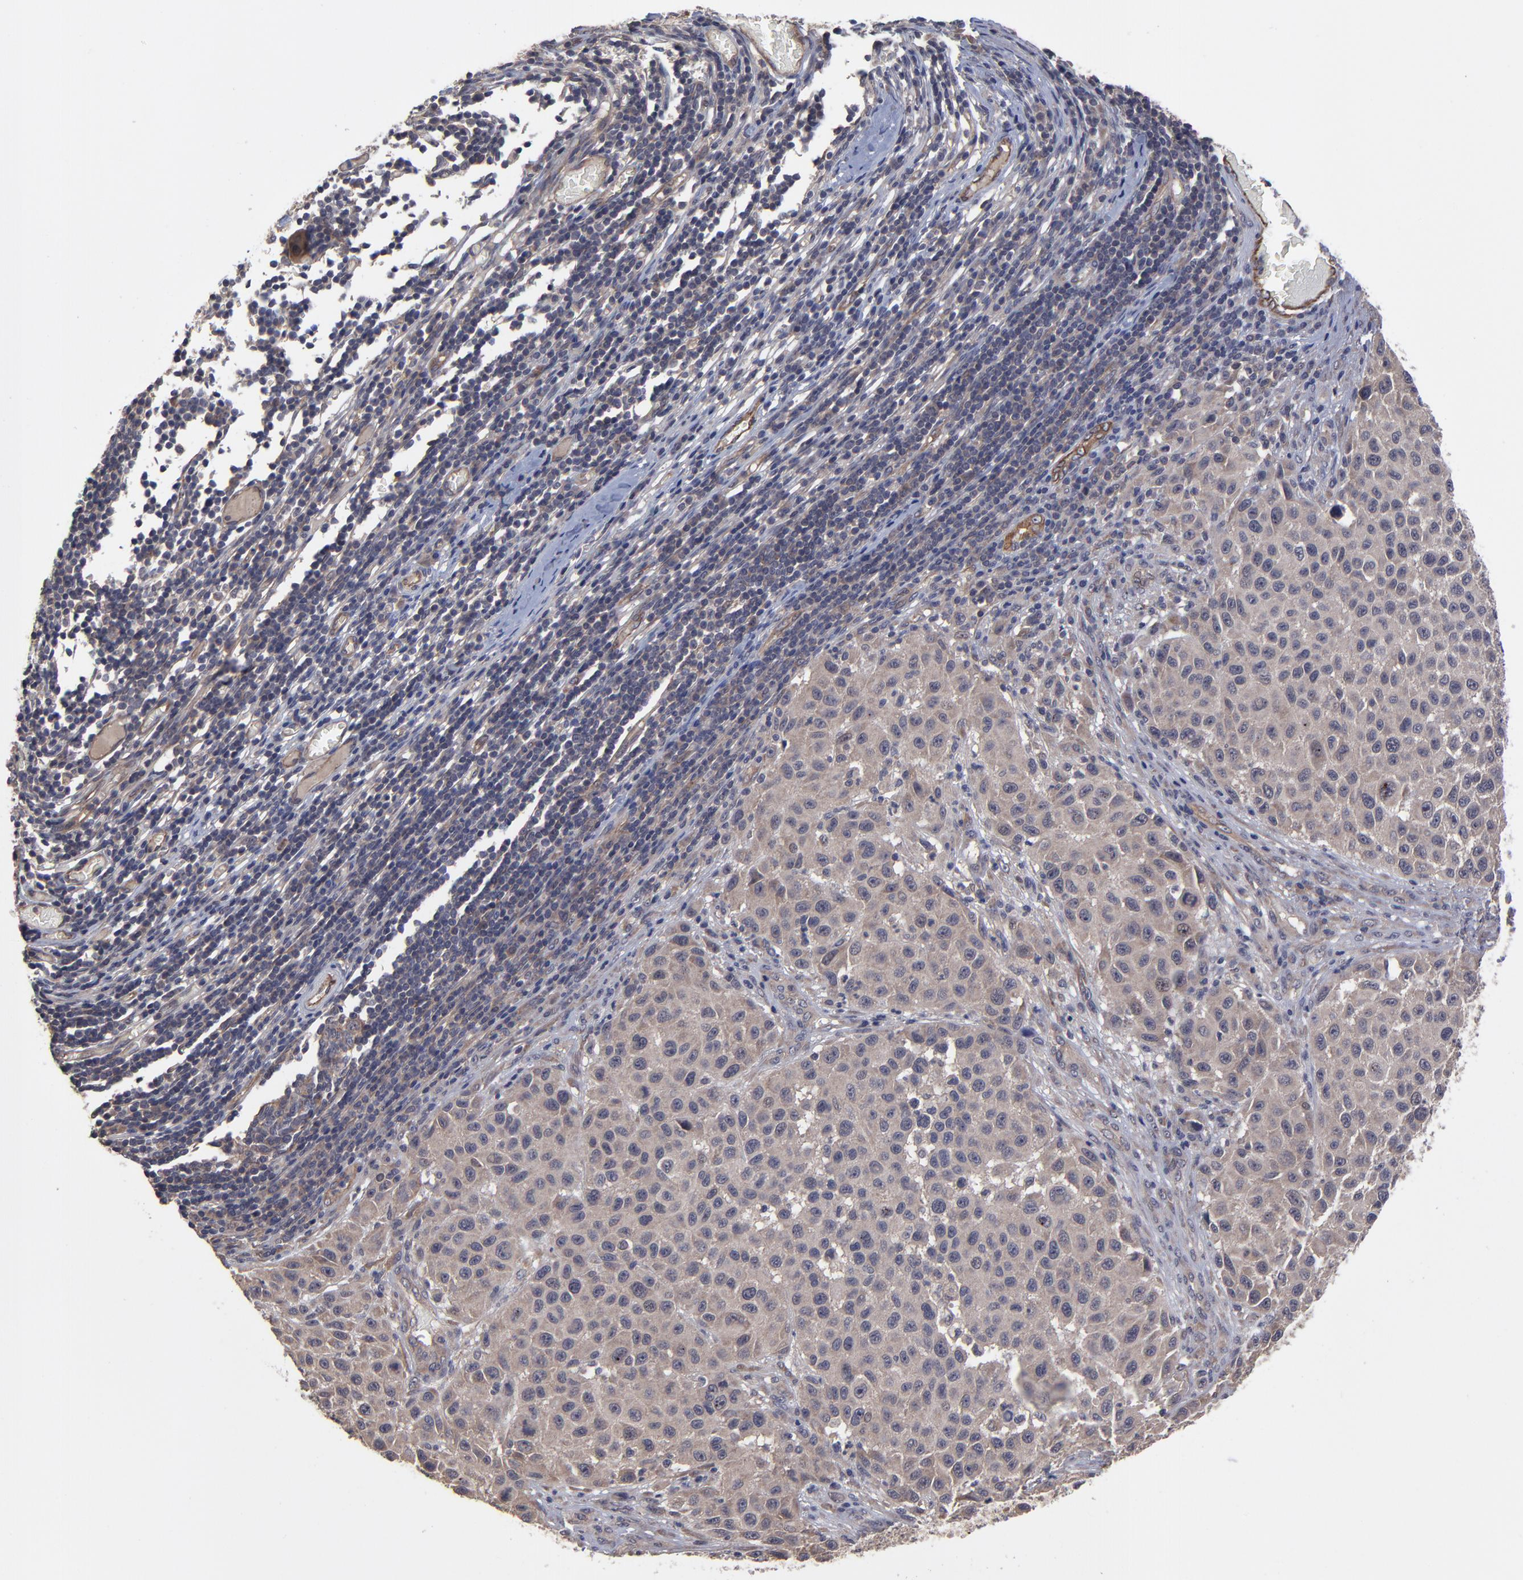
{"staining": {"intensity": "moderate", "quantity": ">75%", "location": "cytoplasmic/membranous"}, "tissue": "melanoma", "cell_type": "Tumor cells", "image_type": "cancer", "snomed": [{"axis": "morphology", "description": "Malignant melanoma, Metastatic site"}, {"axis": "topography", "description": "Lymph node"}], "caption": "The photomicrograph reveals a brown stain indicating the presence of a protein in the cytoplasmic/membranous of tumor cells in malignant melanoma (metastatic site).", "gene": "ZNF780B", "patient": {"sex": "male", "age": 61}}